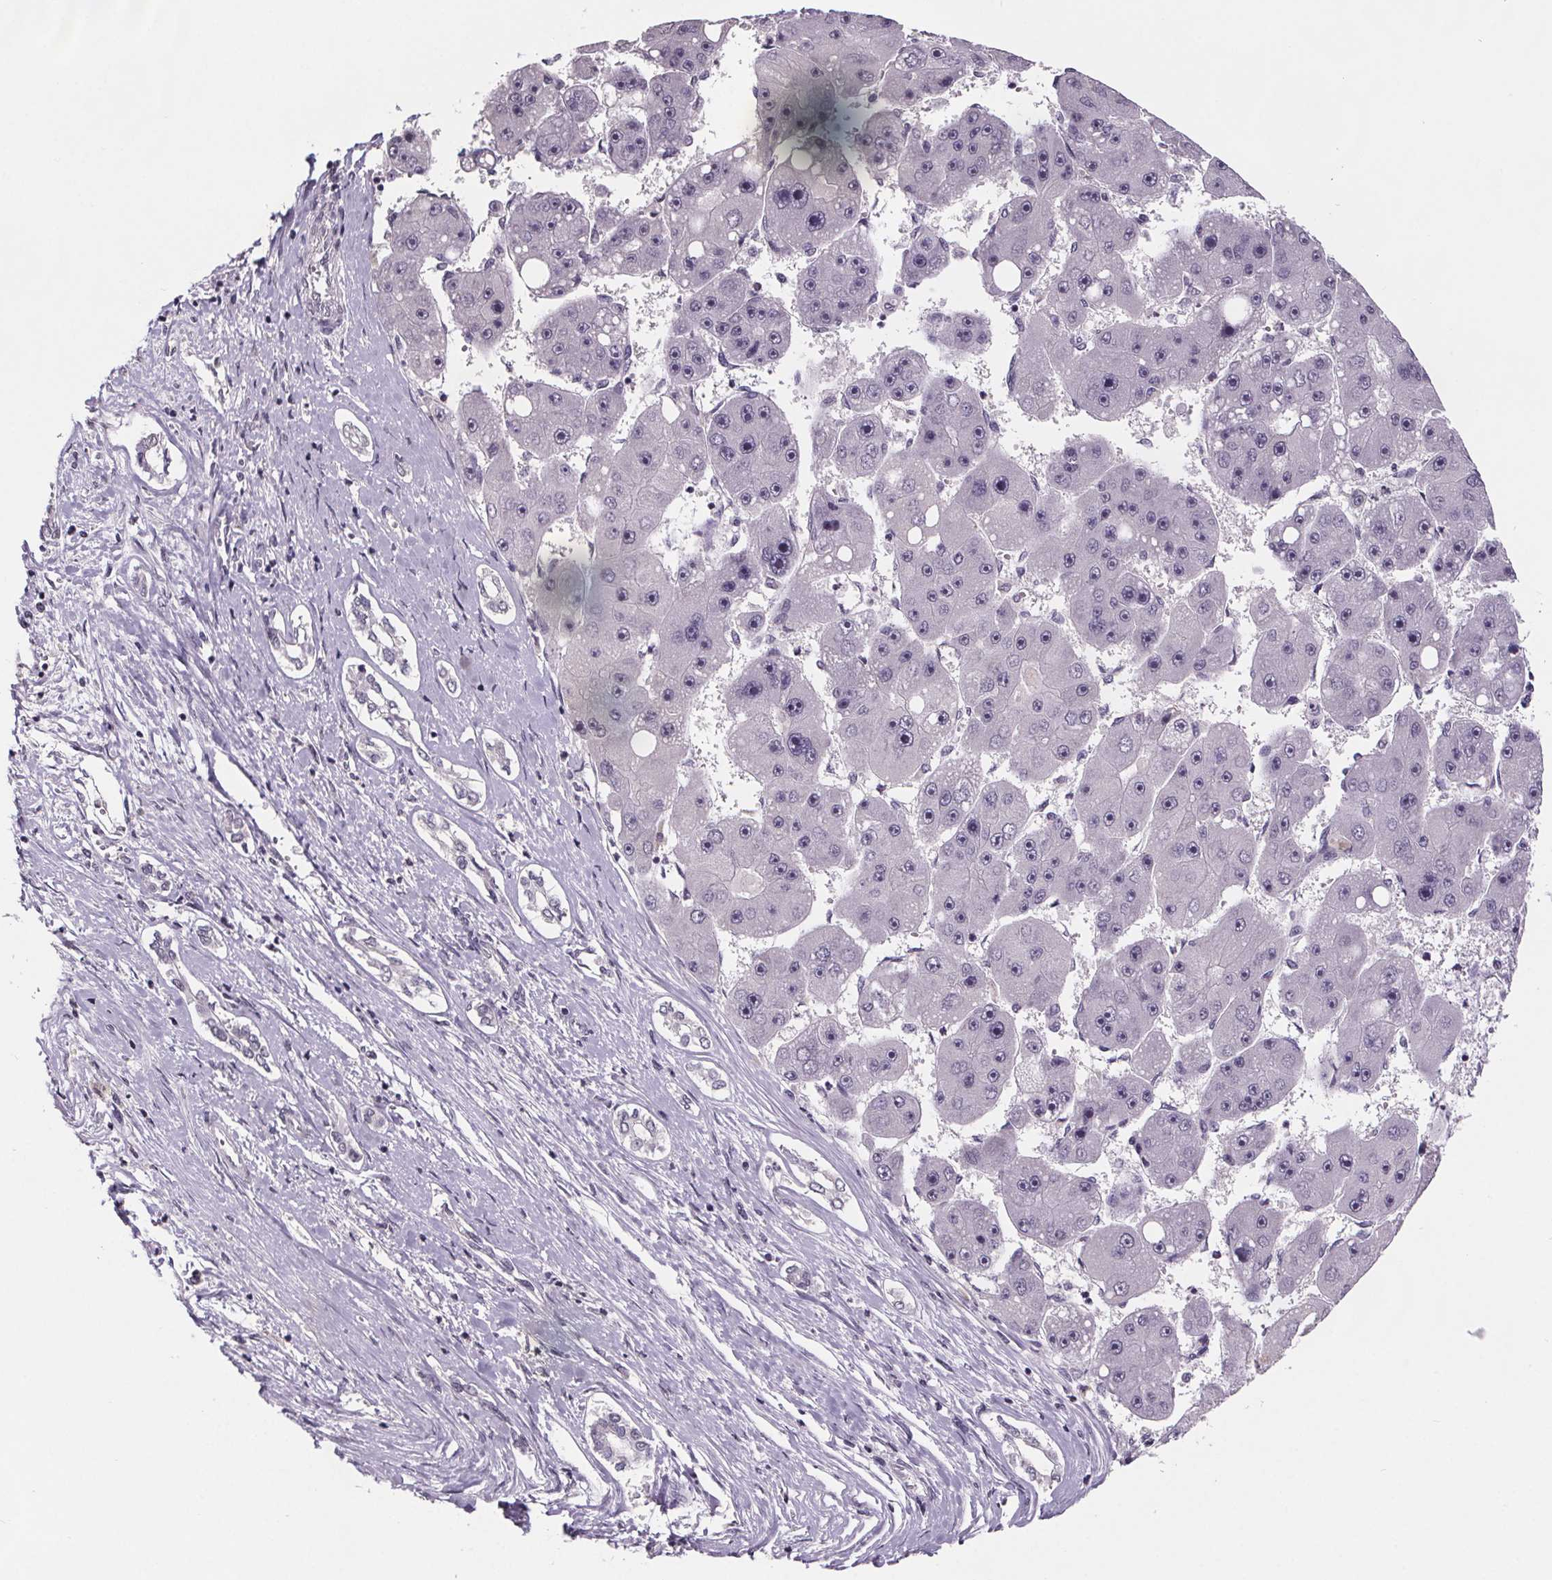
{"staining": {"intensity": "negative", "quantity": "none", "location": "none"}, "tissue": "liver cancer", "cell_type": "Tumor cells", "image_type": "cancer", "snomed": [{"axis": "morphology", "description": "Carcinoma, Hepatocellular, NOS"}, {"axis": "topography", "description": "Liver"}], "caption": "Tumor cells are negative for protein expression in human hepatocellular carcinoma (liver). The staining was performed using DAB to visualize the protein expression in brown, while the nuclei were stained in blue with hematoxylin (Magnification: 20x).", "gene": "NKX6-1", "patient": {"sex": "female", "age": 61}}